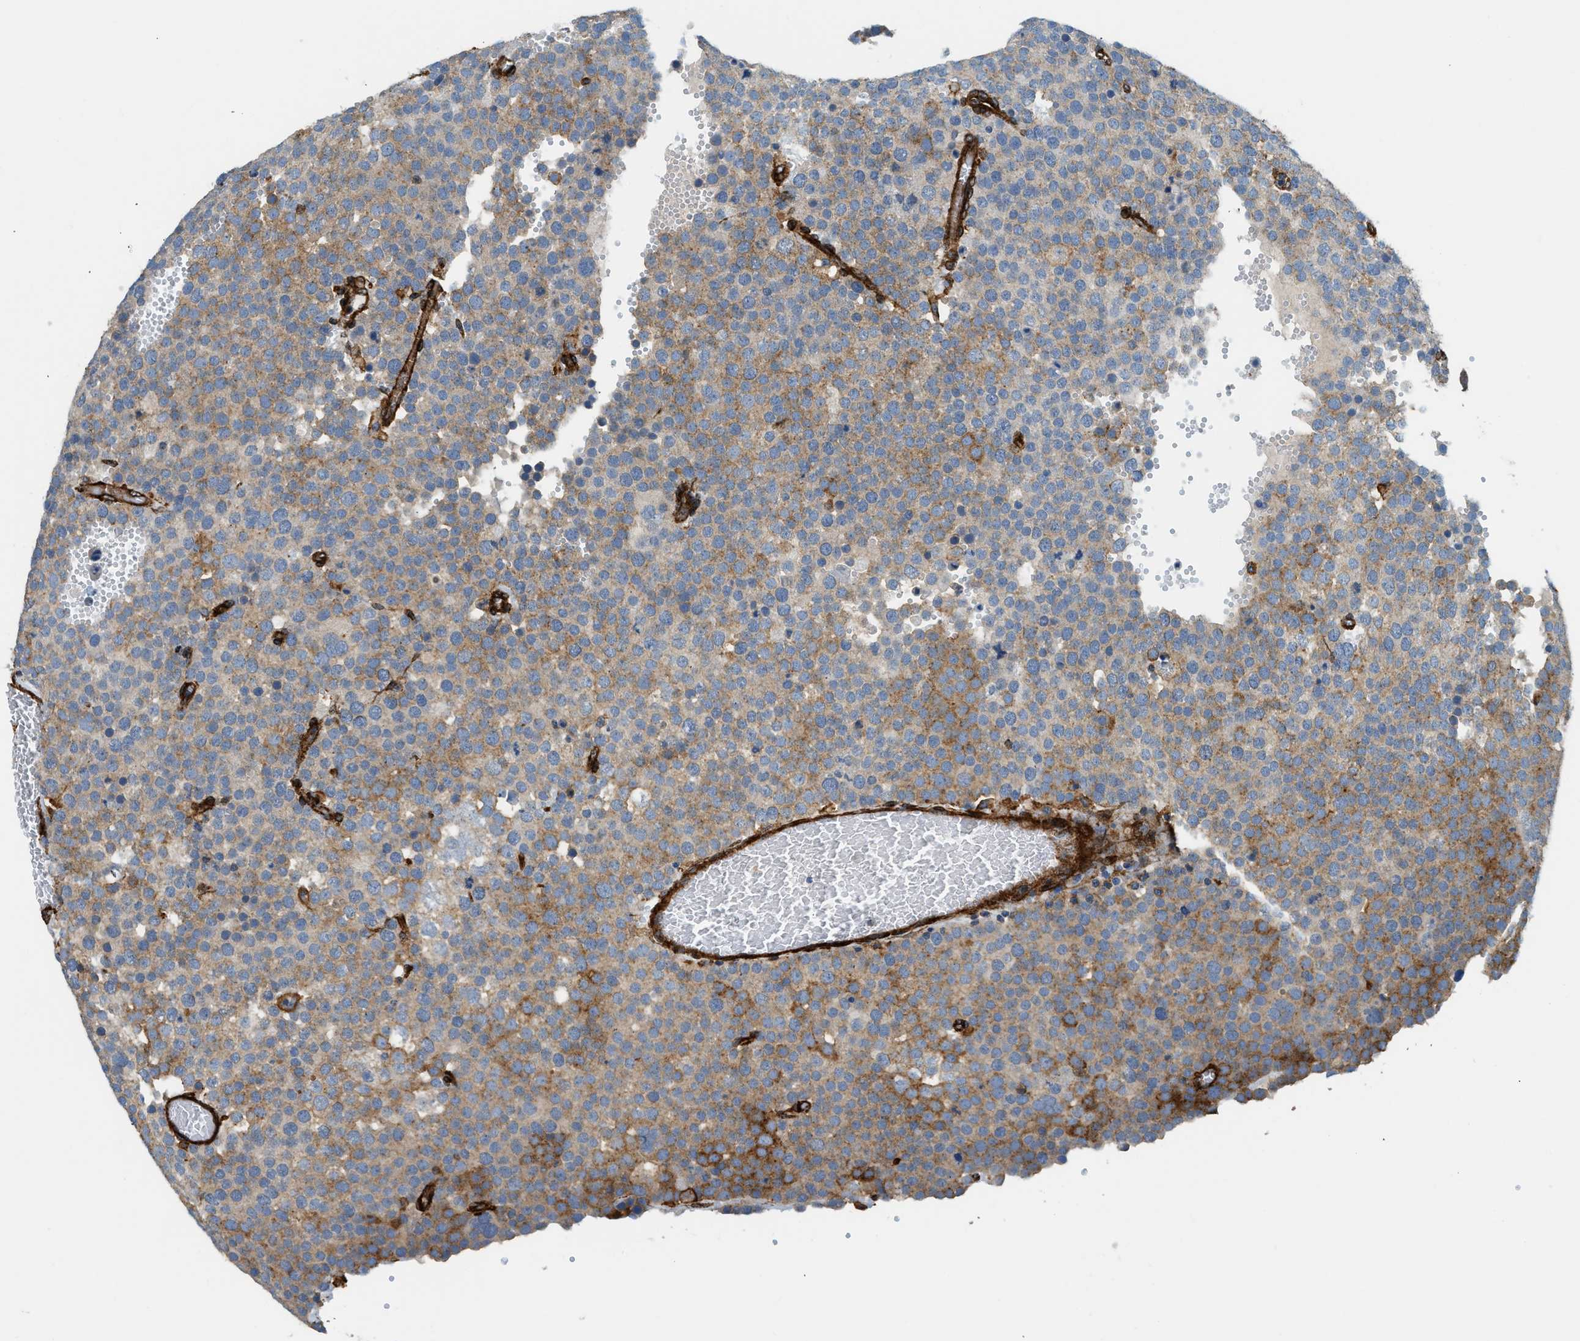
{"staining": {"intensity": "moderate", "quantity": "<25%", "location": "cytoplasmic/membranous"}, "tissue": "testis cancer", "cell_type": "Tumor cells", "image_type": "cancer", "snomed": [{"axis": "morphology", "description": "Seminoma, NOS"}, {"axis": "topography", "description": "Testis"}], "caption": "This photomicrograph demonstrates IHC staining of human testis seminoma, with low moderate cytoplasmic/membranous positivity in approximately <25% of tumor cells.", "gene": "HIP1", "patient": {"sex": "male", "age": 71}}